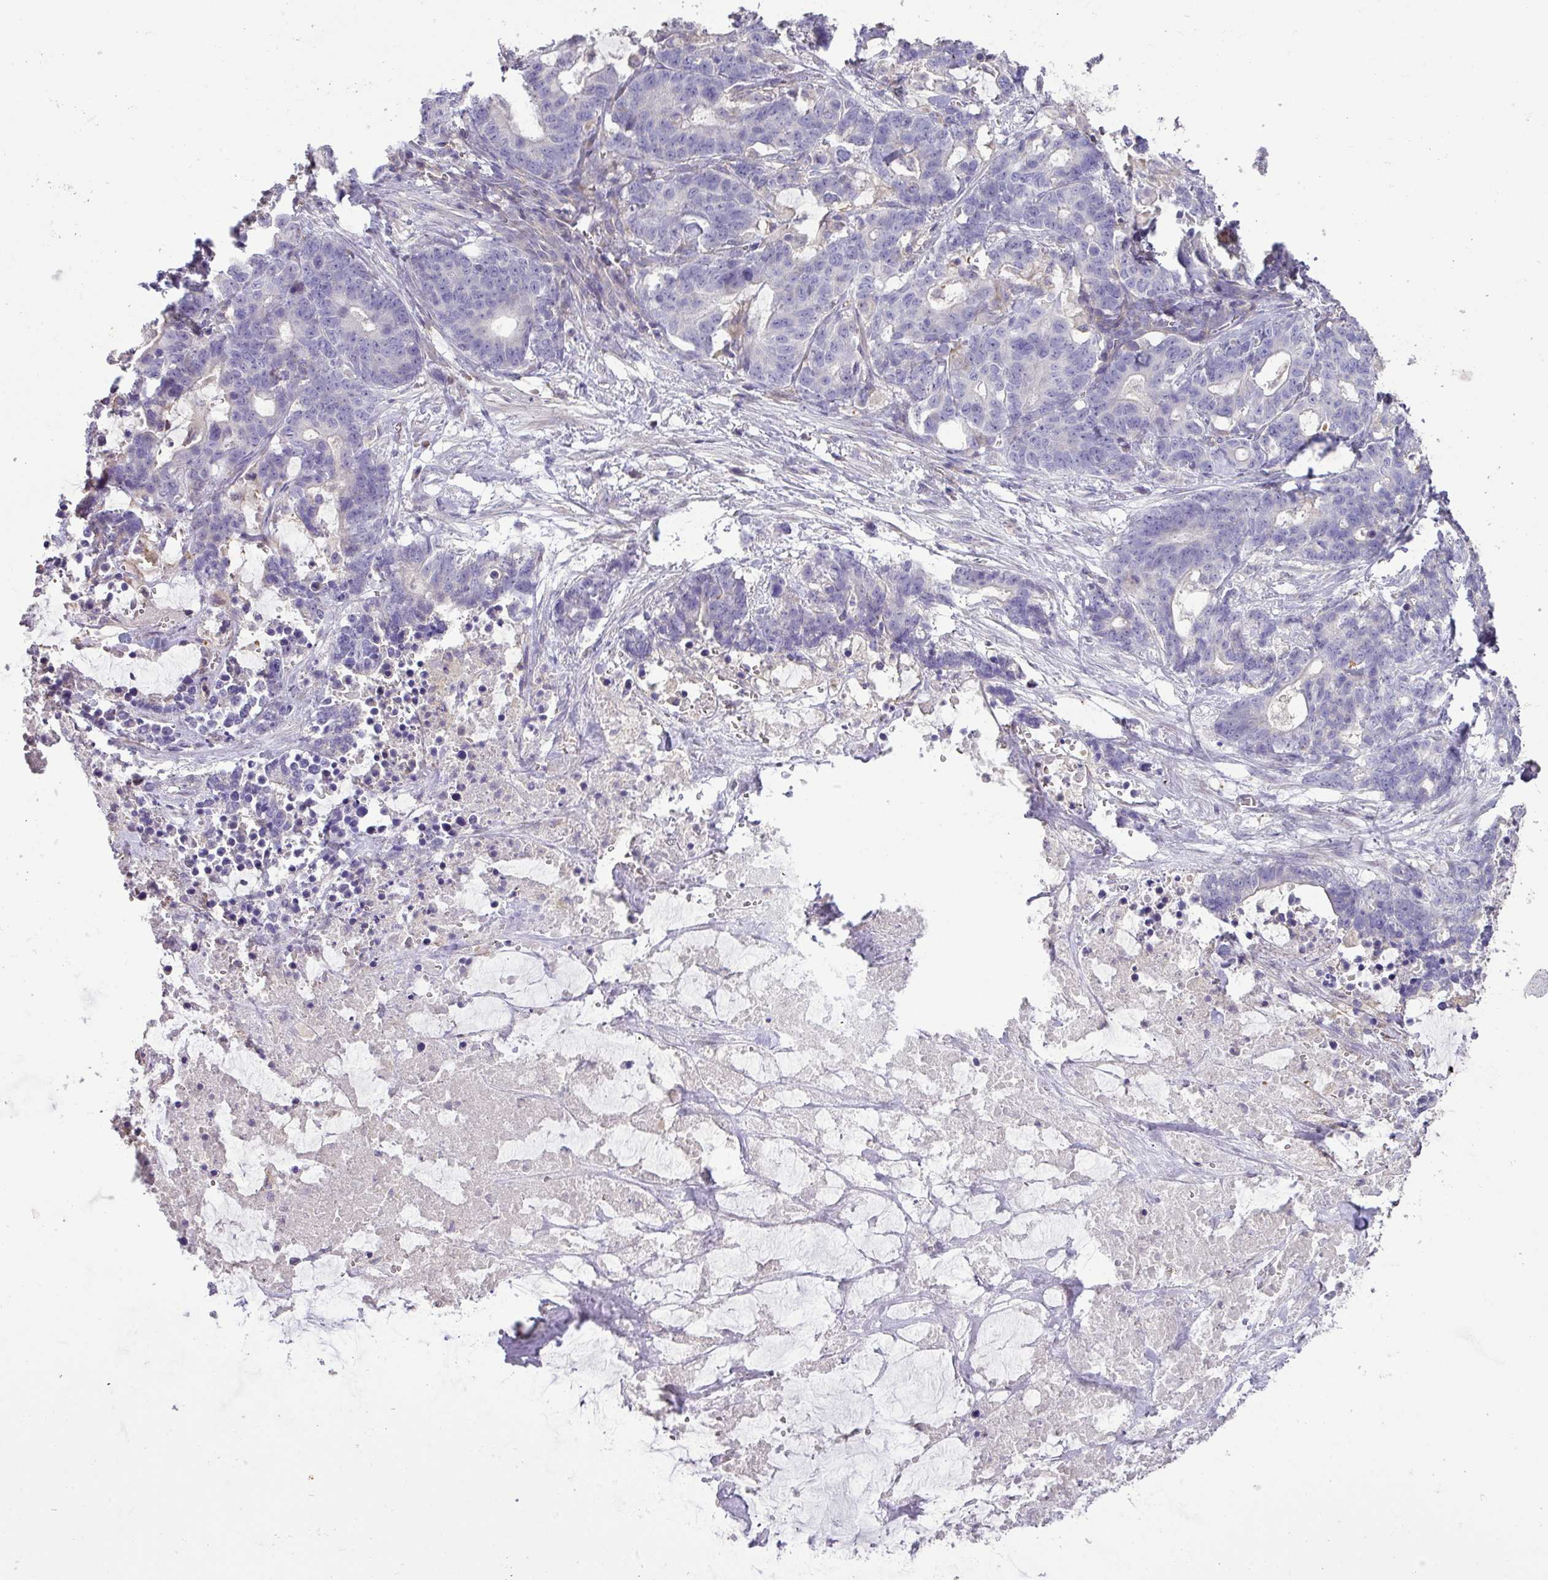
{"staining": {"intensity": "negative", "quantity": "none", "location": "none"}, "tissue": "stomach cancer", "cell_type": "Tumor cells", "image_type": "cancer", "snomed": [{"axis": "morphology", "description": "Normal tissue, NOS"}, {"axis": "morphology", "description": "Adenocarcinoma, NOS"}, {"axis": "topography", "description": "Stomach"}], "caption": "IHC of stomach adenocarcinoma shows no positivity in tumor cells.", "gene": "HOXC13", "patient": {"sex": "female", "age": 64}}